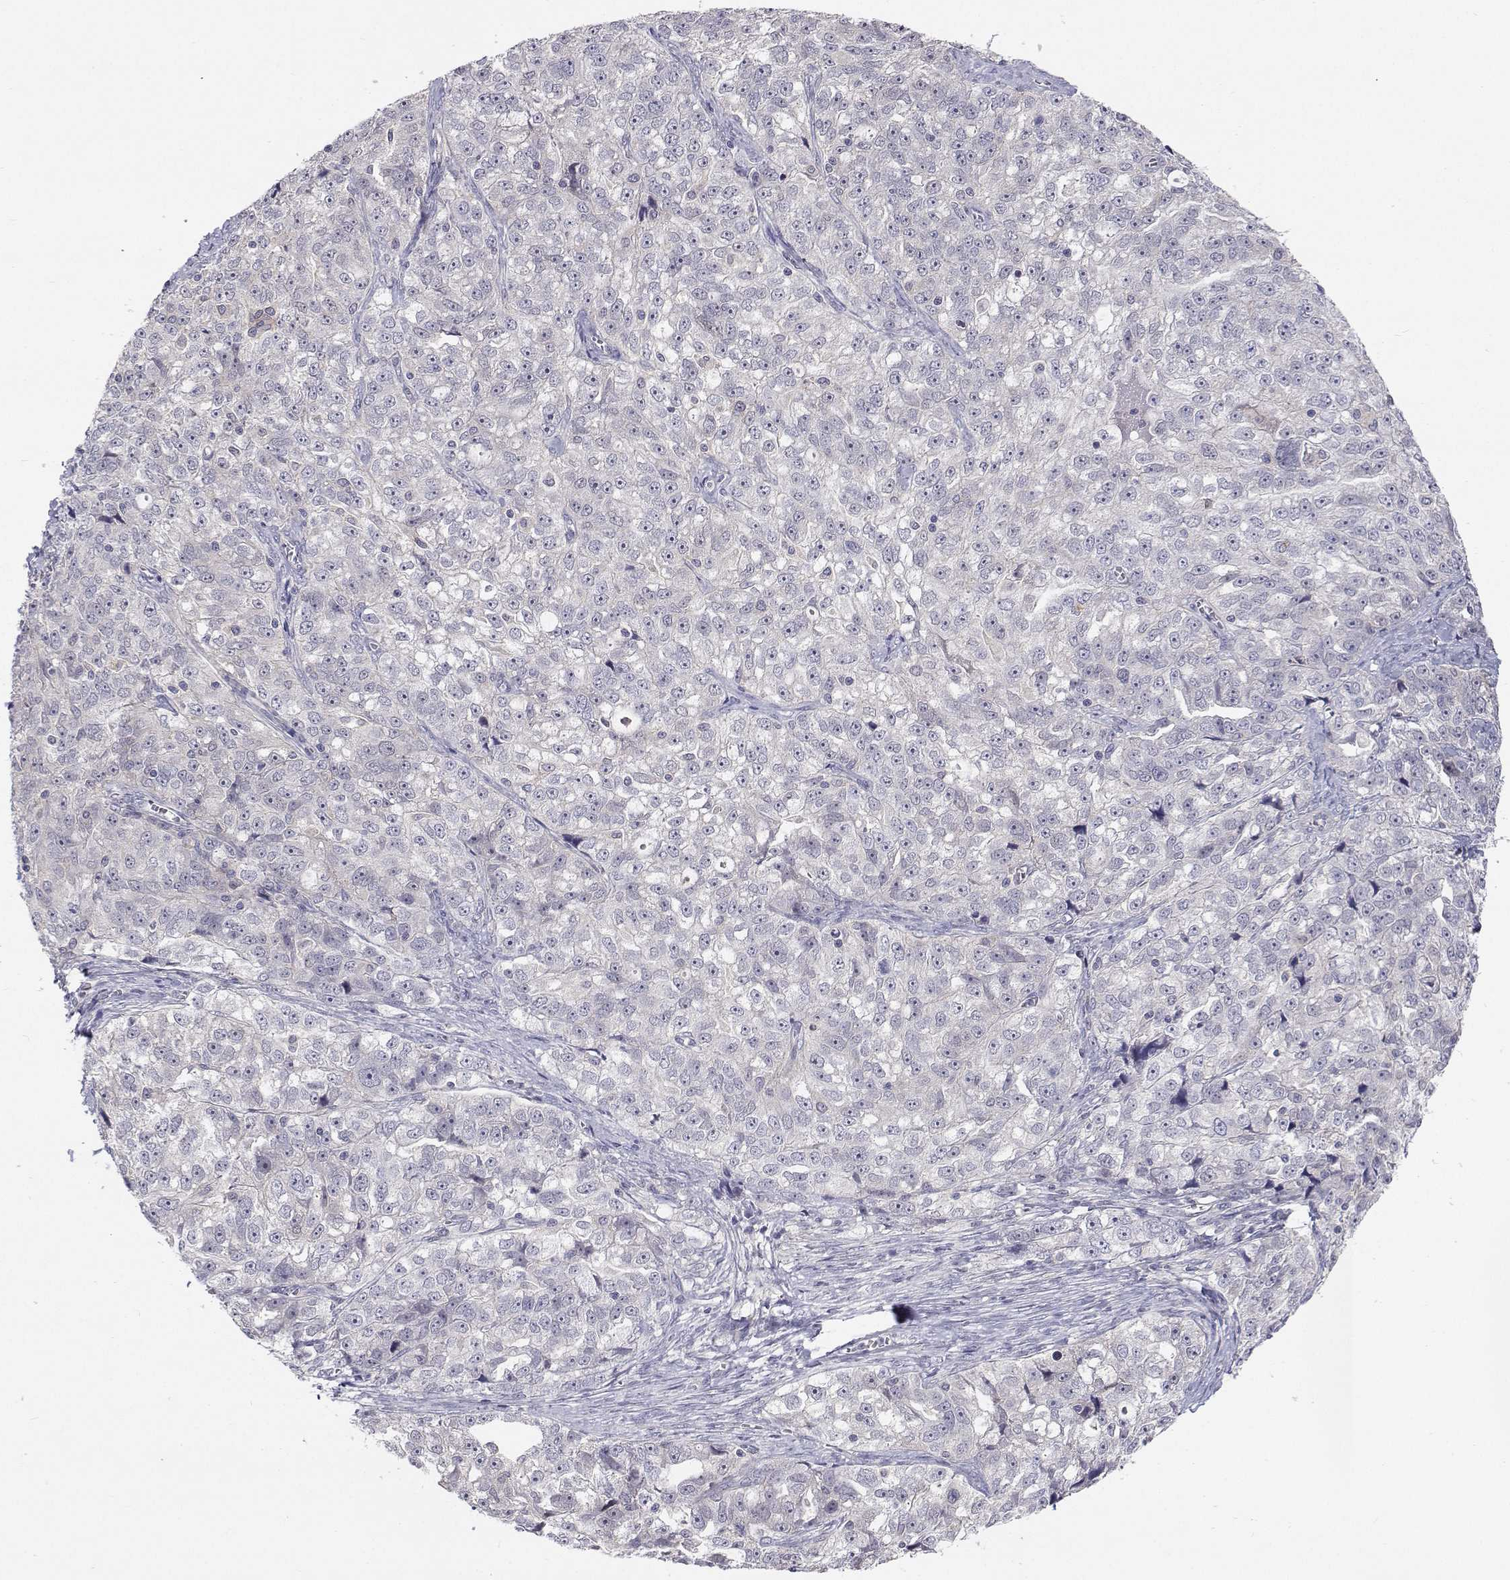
{"staining": {"intensity": "negative", "quantity": "none", "location": "none"}, "tissue": "ovarian cancer", "cell_type": "Tumor cells", "image_type": "cancer", "snomed": [{"axis": "morphology", "description": "Cystadenocarcinoma, serous, NOS"}, {"axis": "topography", "description": "Ovary"}], "caption": "A micrograph of serous cystadenocarcinoma (ovarian) stained for a protein demonstrates no brown staining in tumor cells.", "gene": "MYPN", "patient": {"sex": "female", "age": 51}}